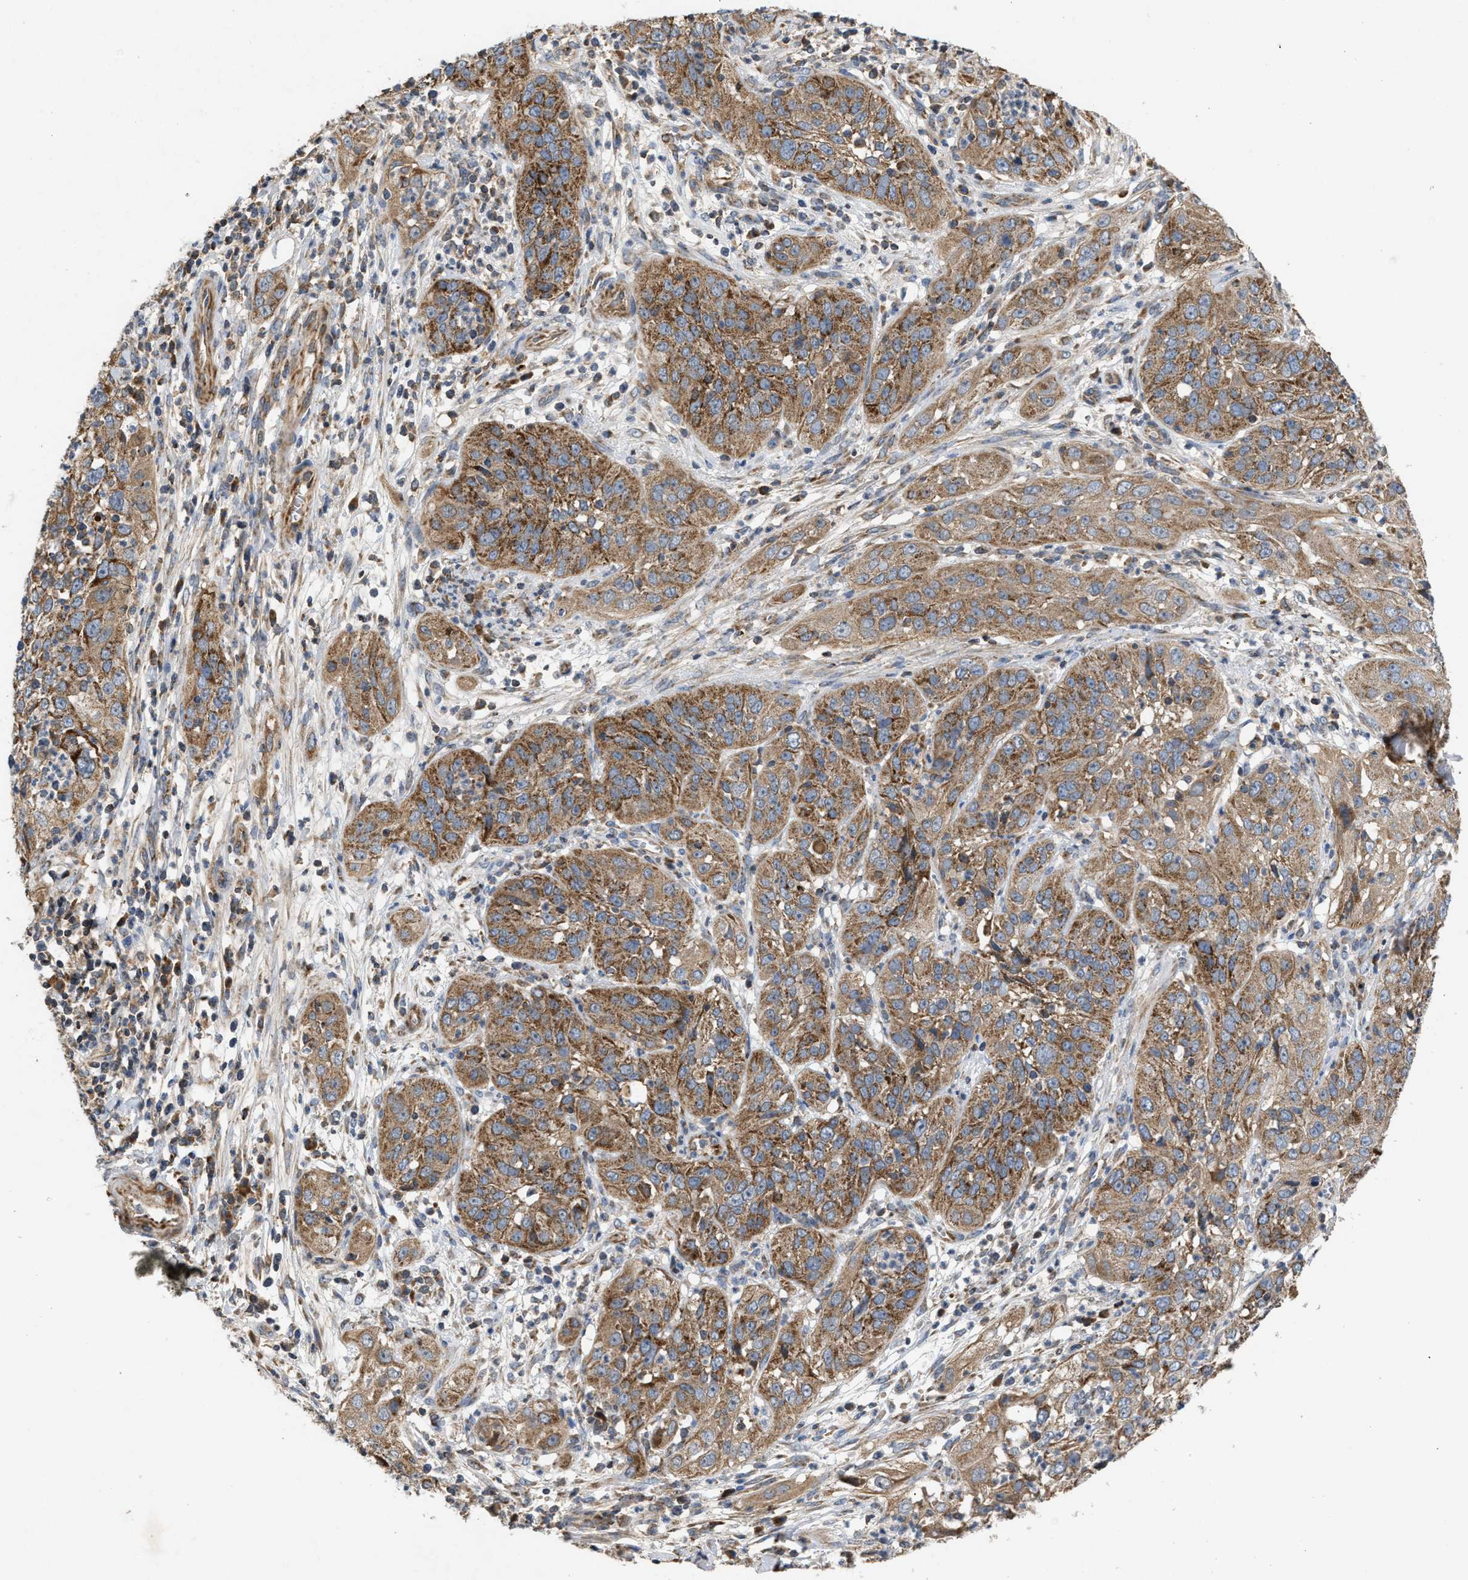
{"staining": {"intensity": "moderate", "quantity": ">75%", "location": "cytoplasmic/membranous"}, "tissue": "cervical cancer", "cell_type": "Tumor cells", "image_type": "cancer", "snomed": [{"axis": "morphology", "description": "Squamous cell carcinoma, NOS"}, {"axis": "topography", "description": "Cervix"}], "caption": "Cervical cancer (squamous cell carcinoma) stained with a protein marker demonstrates moderate staining in tumor cells.", "gene": "TACO1", "patient": {"sex": "female", "age": 32}}